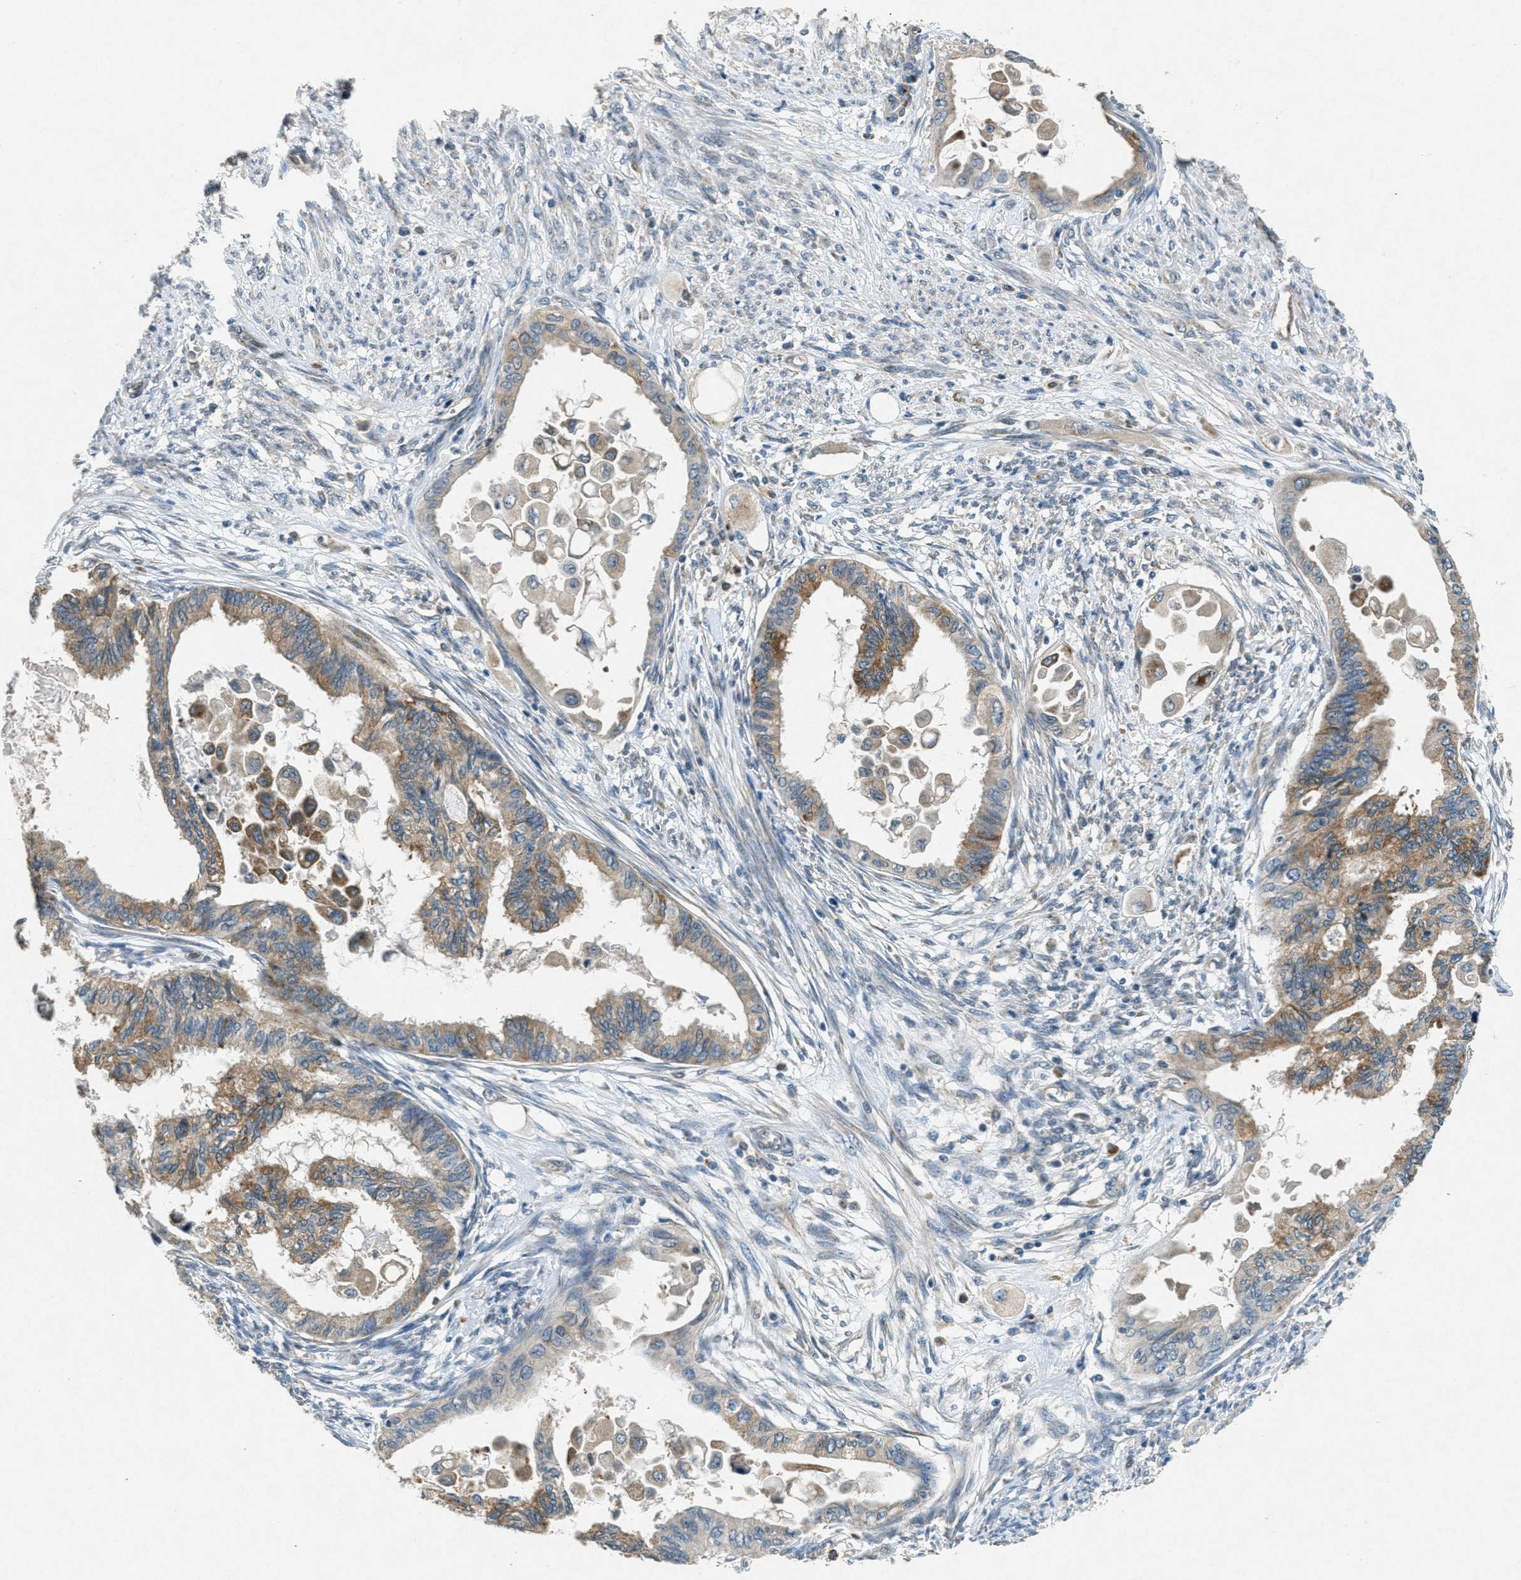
{"staining": {"intensity": "moderate", "quantity": ">75%", "location": "cytoplasmic/membranous"}, "tissue": "cervical cancer", "cell_type": "Tumor cells", "image_type": "cancer", "snomed": [{"axis": "morphology", "description": "Normal tissue, NOS"}, {"axis": "morphology", "description": "Adenocarcinoma, NOS"}, {"axis": "topography", "description": "Cervix"}, {"axis": "topography", "description": "Endometrium"}], "caption": "Adenocarcinoma (cervical) stained with a protein marker demonstrates moderate staining in tumor cells.", "gene": "RAB3D", "patient": {"sex": "female", "age": 86}}